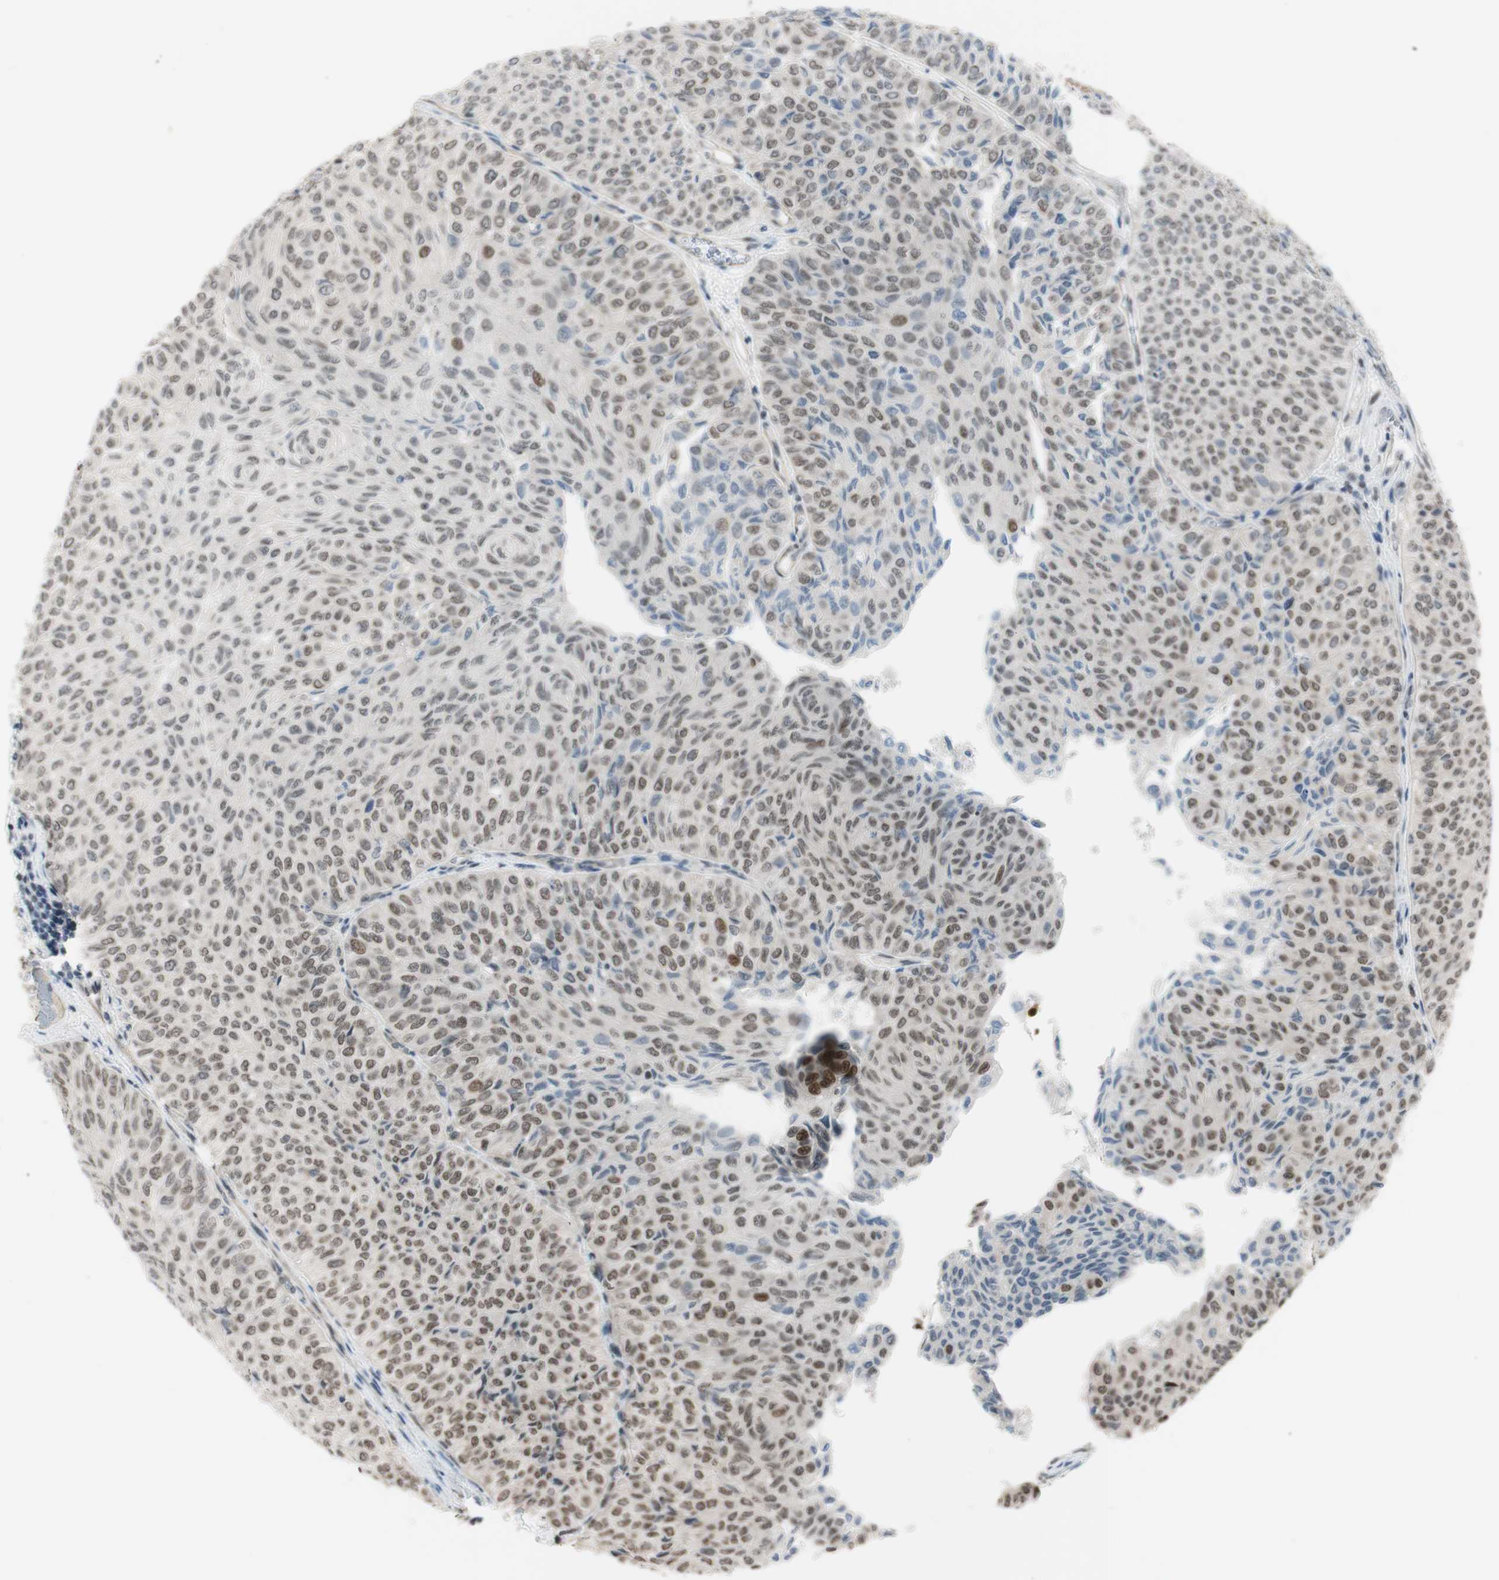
{"staining": {"intensity": "weak", "quantity": "25%-75%", "location": "nuclear"}, "tissue": "urothelial cancer", "cell_type": "Tumor cells", "image_type": "cancer", "snomed": [{"axis": "morphology", "description": "Urothelial carcinoma, Low grade"}, {"axis": "topography", "description": "Urinary bladder"}], "caption": "Urothelial carcinoma (low-grade) stained with a brown dye shows weak nuclear positive positivity in about 25%-75% of tumor cells.", "gene": "SUFU", "patient": {"sex": "male", "age": 78}}